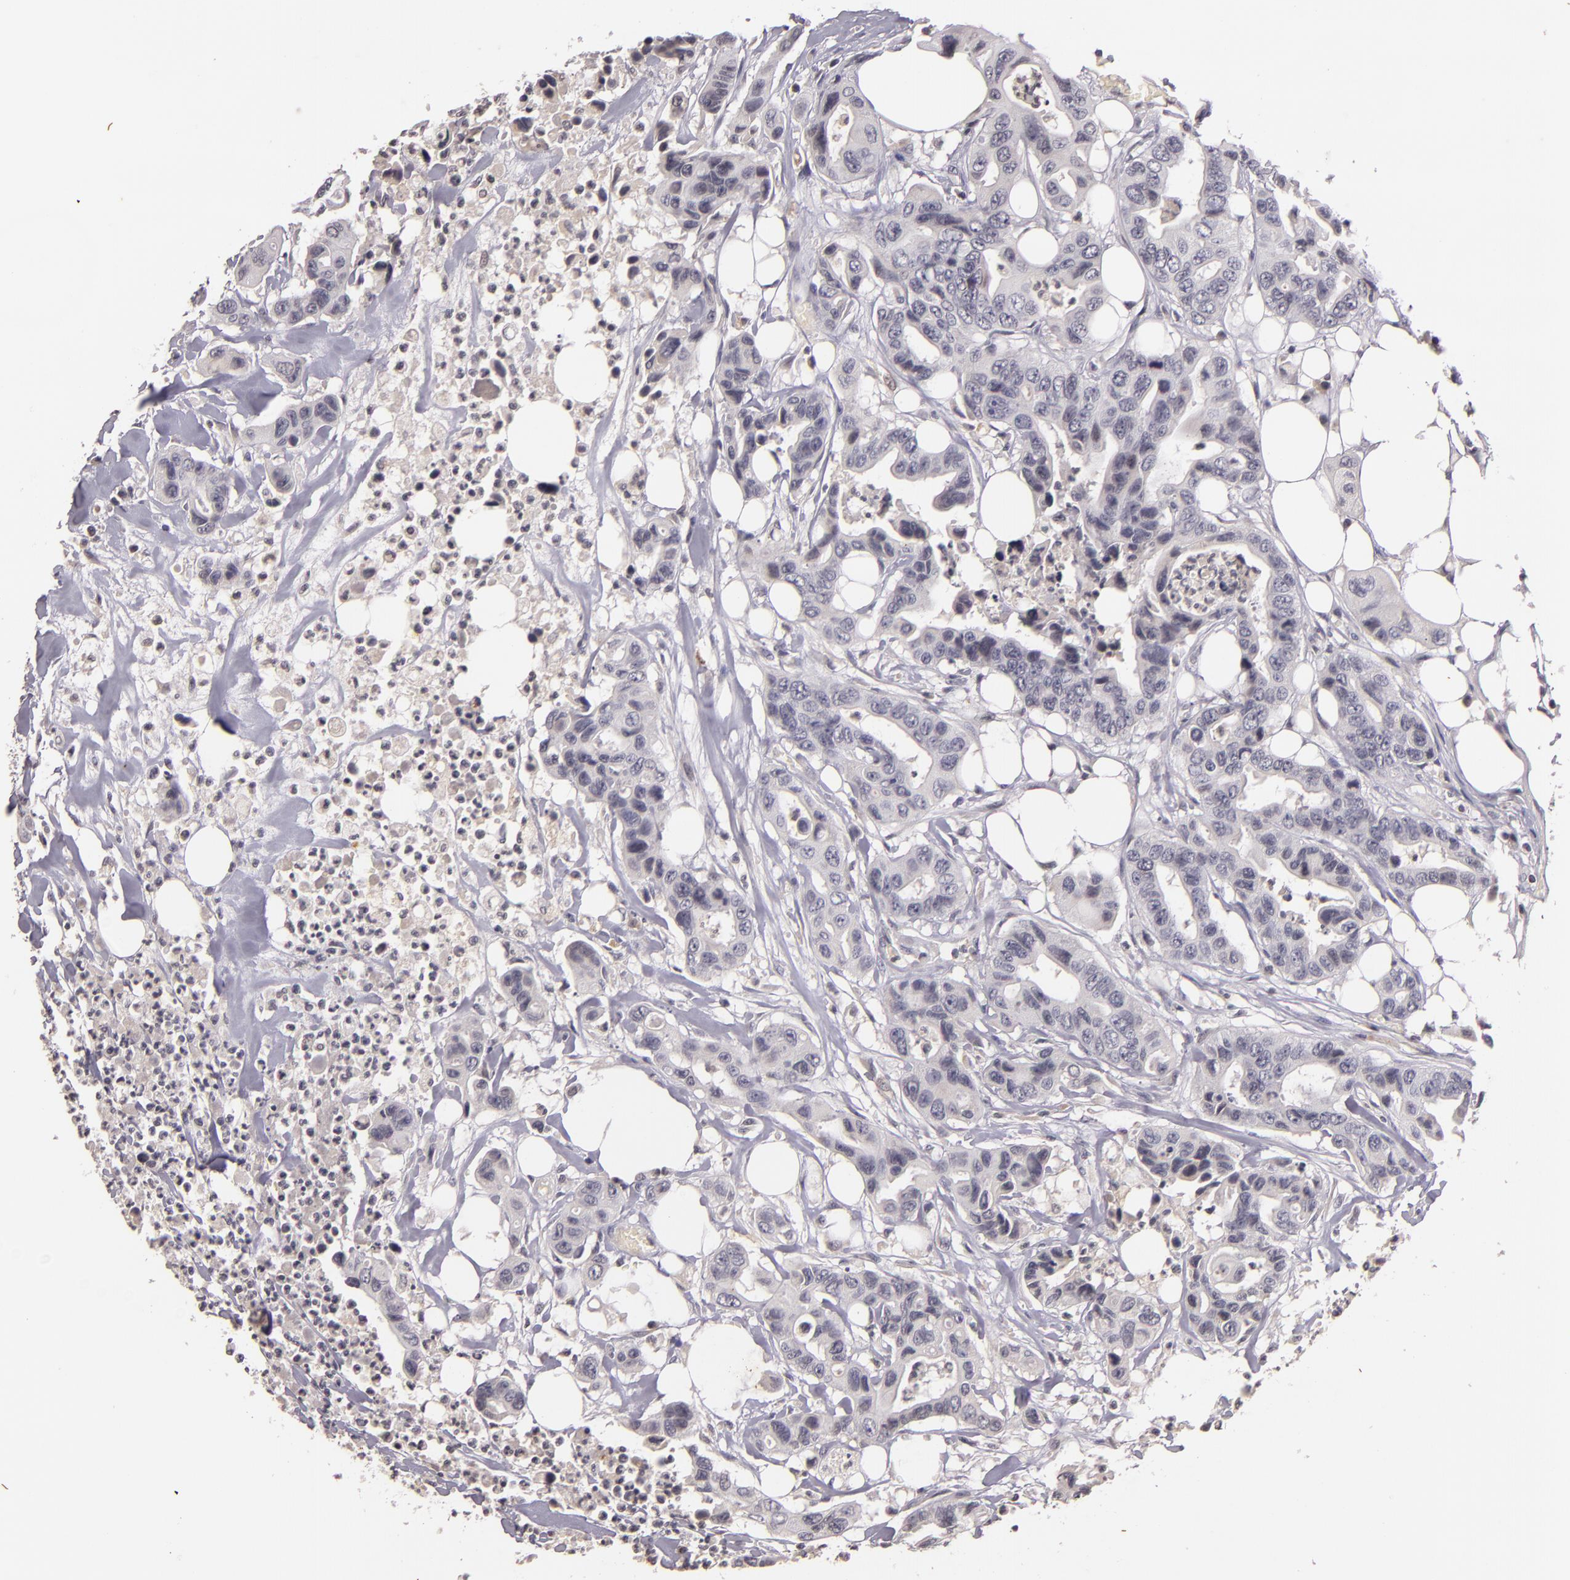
{"staining": {"intensity": "negative", "quantity": "none", "location": "none"}, "tissue": "colorectal cancer", "cell_type": "Tumor cells", "image_type": "cancer", "snomed": [{"axis": "morphology", "description": "Adenocarcinoma, NOS"}, {"axis": "topography", "description": "Colon"}], "caption": "IHC image of neoplastic tissue: human colorectal adenocarcinoma stained with DAB displays no significant protein expression in tumor cells.", "gene": "TFF1", "patient": {"sex": "female", "age": 70}}